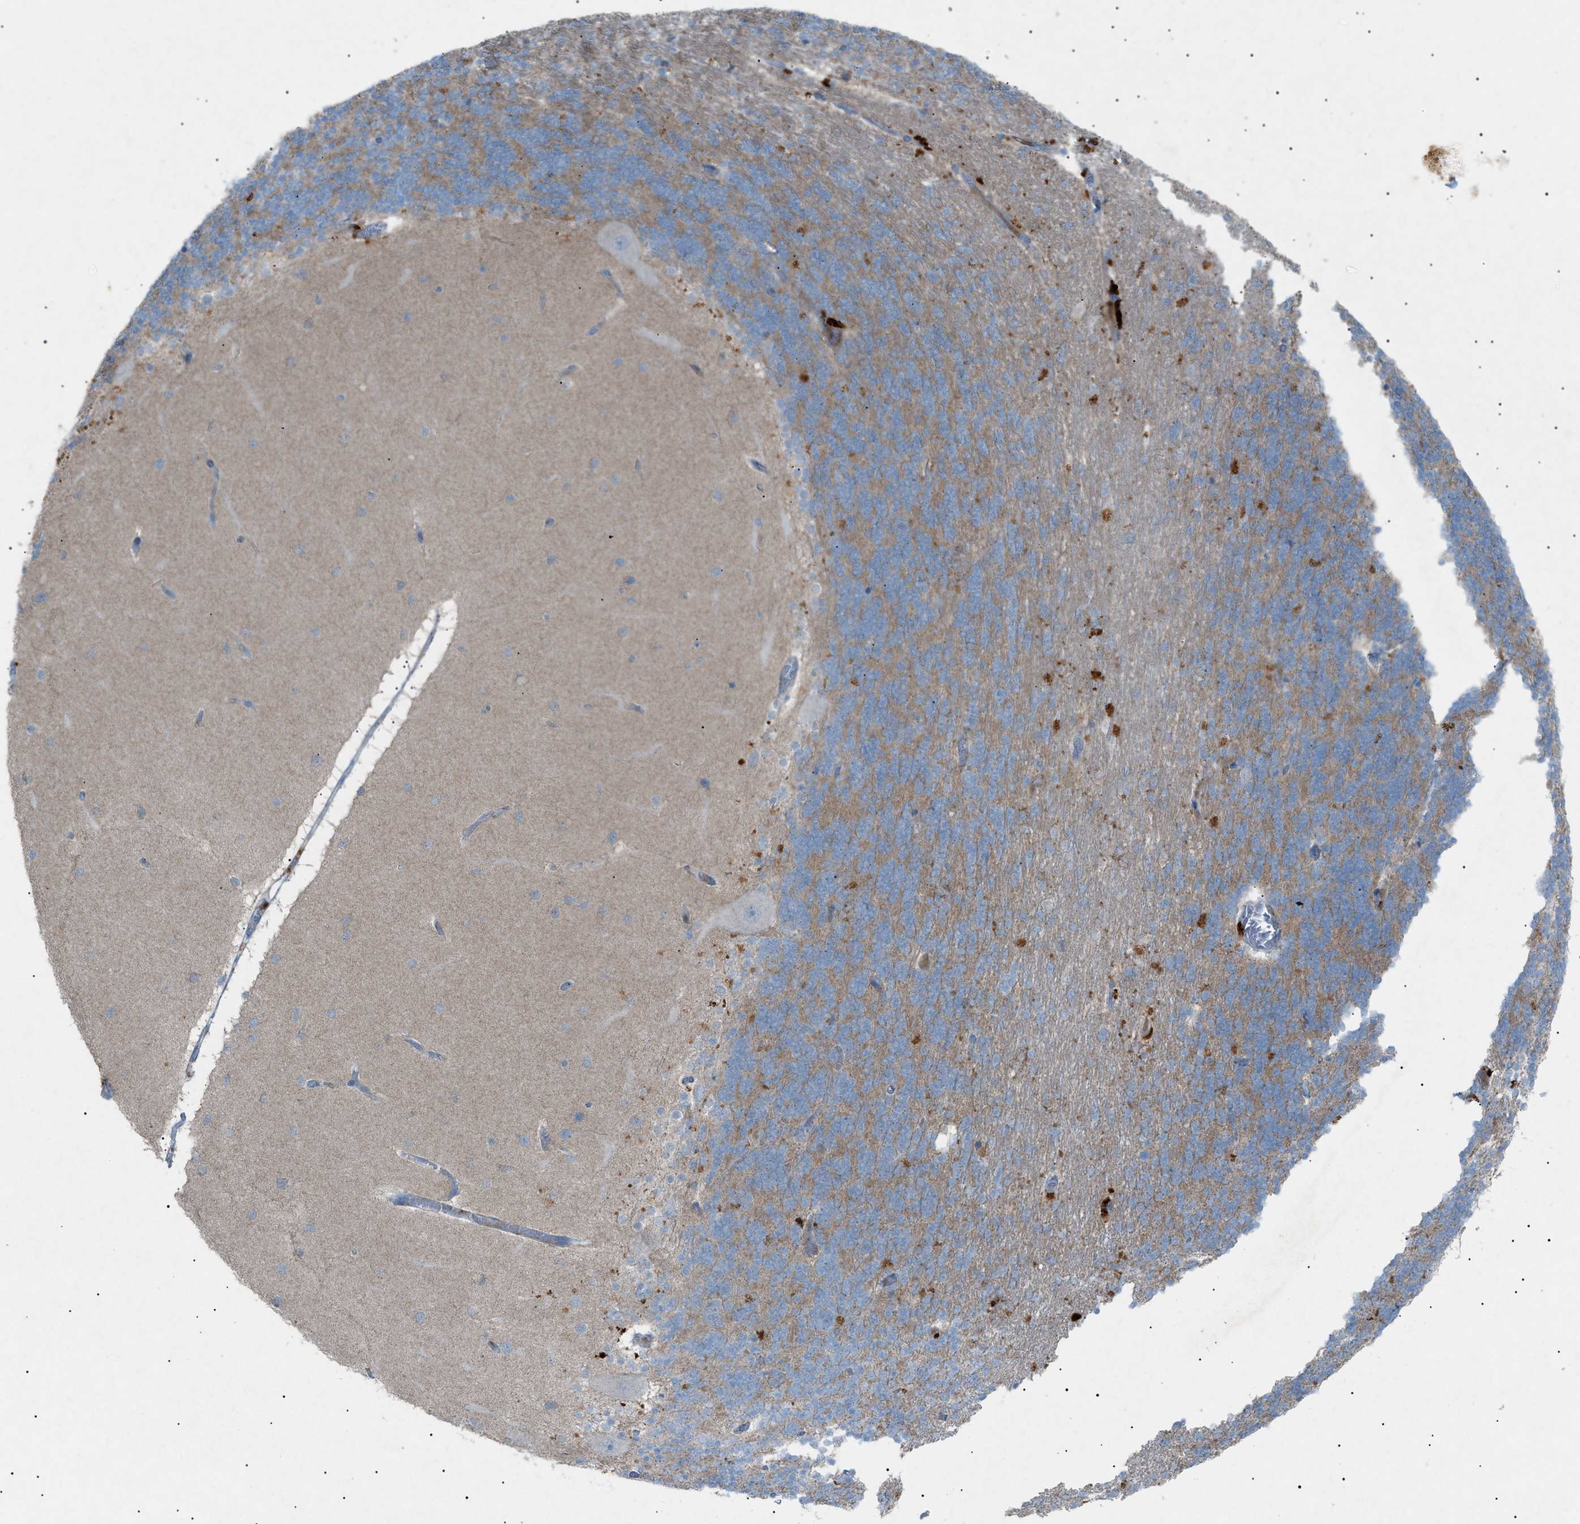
{"staining": {"intensity": "moderate", "quantity": "25%-75%", "location": "cytoplasmic/membranous"}, "tissue": "cerebellum", "cell_type": "Cells in granular layer", "image_type": "normal", "snomed": [{"axis": "morphology", "description": "Normal tissue, NOS"}, {"axis": "topography", "description": "Cerebellum"}], "caption": "Immunohistochemistry (IHC) (DAB) staining of benign cerebellum displays moderate cytoplasmic/membranous protein positivity in approximately 25%-75% of cells in granular layer.", "gene": "BTK", "patient": {"sex": "female", "age": 54}}